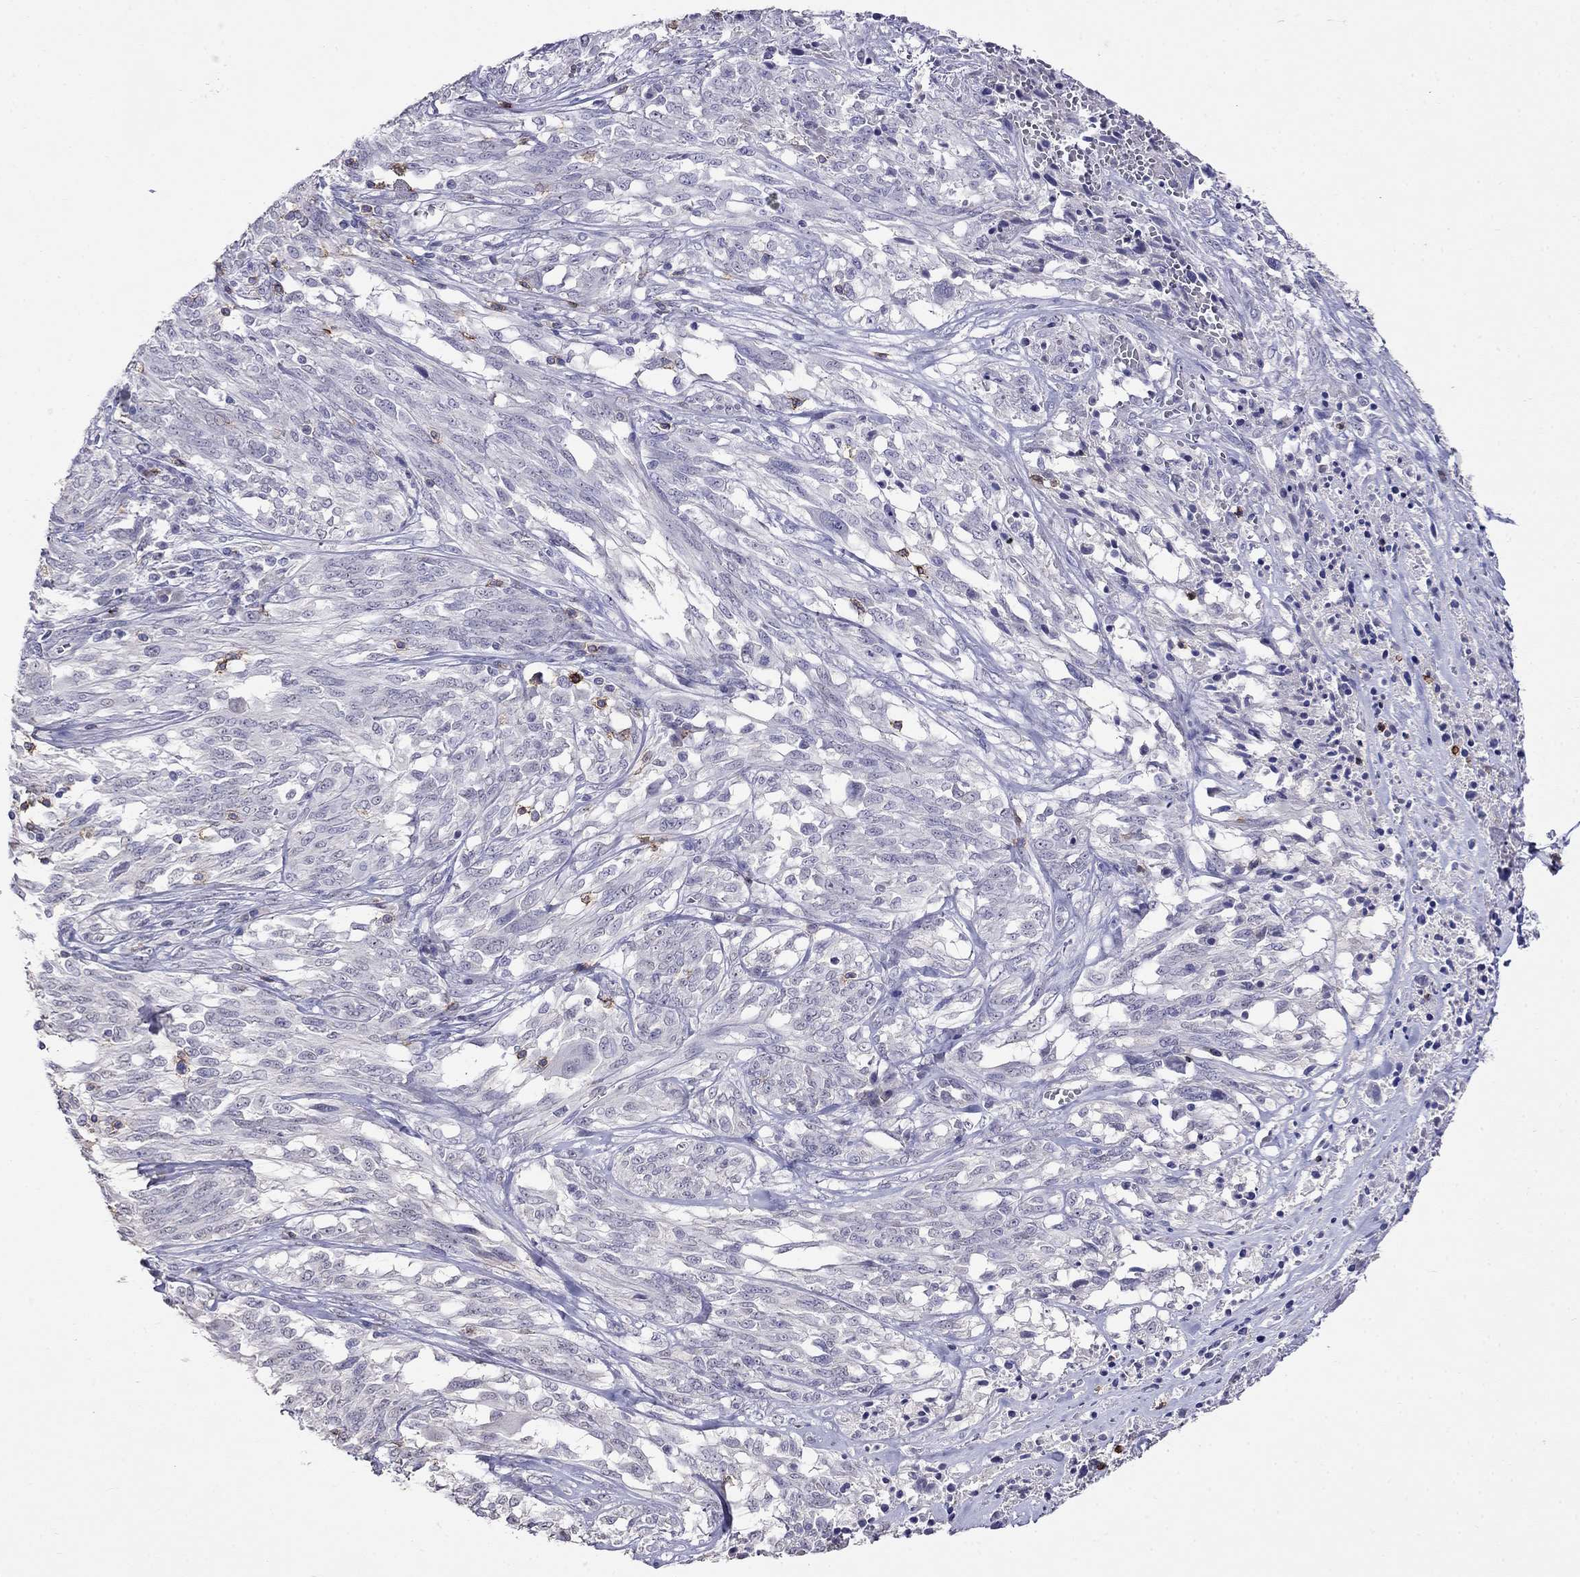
{"staining": {"intensity": "negative", "quantity": "none", "location": "none"}, "tissue": "melanoma", "cell_type": "Tumor cells", "image_type": "cancer", "snomed": [{"axis": "morphology", "description": "Malignant melanoma, NOS"}, {"axis": "topography", "description": "Skin"}], "caption": "The image exhibits no significant staining in tumor cells of malignant melanoma. (DAB IHC visualized using brightfield microscopy, high magnification).", "gene": "CD8B", "patient": {"sex": "female", "age": 91}}